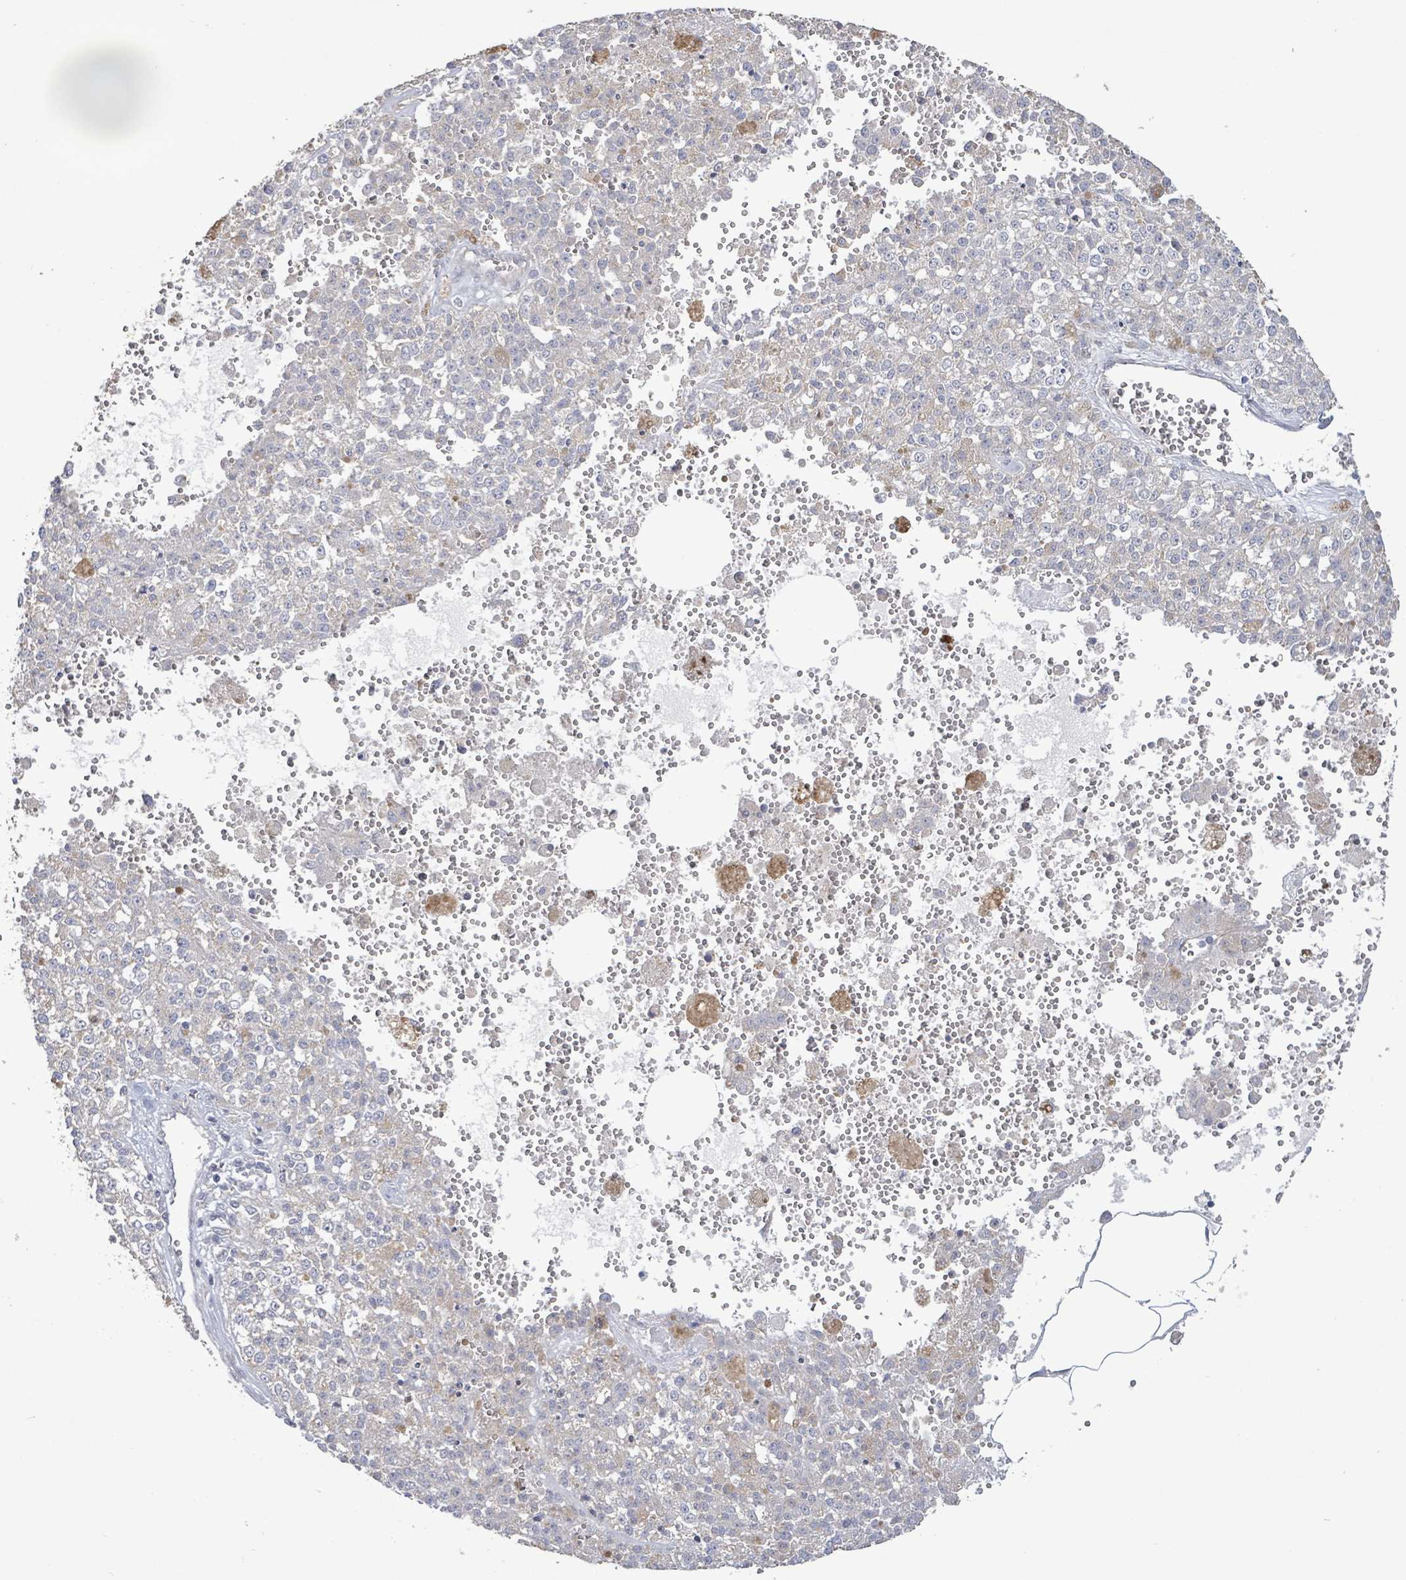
{"staining": {"intensity": "negative", "quantity": "none", "location": "none"}, "tissue": "melanoma", "cell_type": "Tumor cells", "image_type": "cancer", "snomed": [{"axis": "morphology", "description": "Malignant melanoma, NOS"}, {"axis": "topography", "description": "Skin"}], "caption": "A micrograph of malignant melanoma stained for a protein exhibits no brown staining in tumor cells.", "gene": "KANK3", "patient": {"sex": "female", "age": 64}}